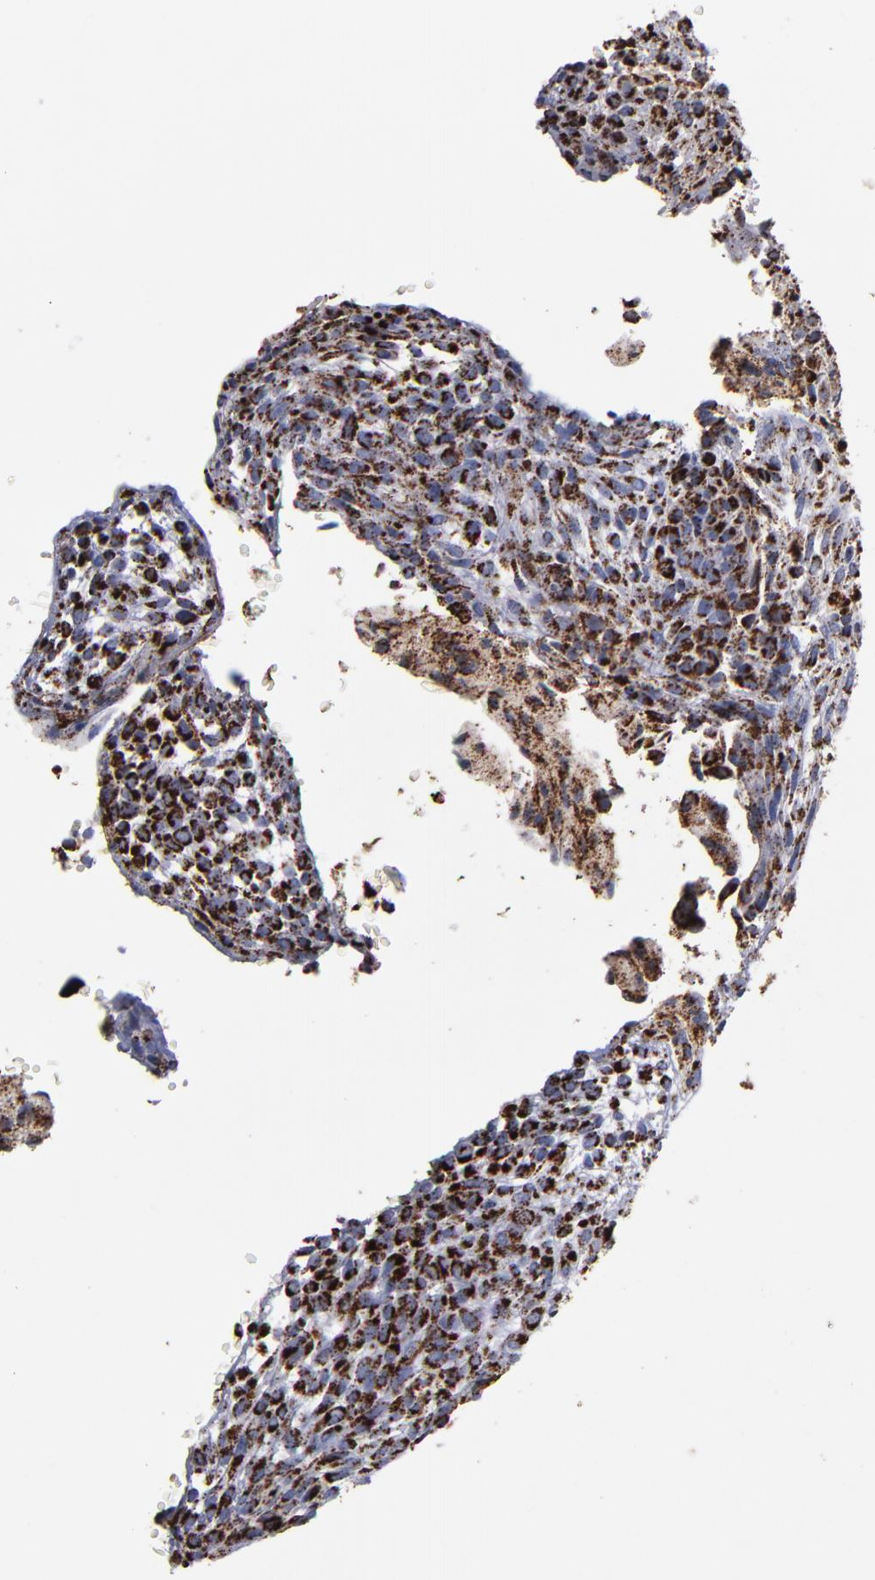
{"staining": {"intensity": "moderate", "quantity": ">75%", "location": "cytoplasmic/membranous"}, "tissue": "glioma", "cell_type": "Tumor cells", "image_type": "cancer", "snomed": [{"axis": "morphology", "description": "Glioma, malignant, High grade"}, {"axis": "topography", "description": "Cerebral cortex"}], "caption": "This image demonstrates immunohistochemistry staining of human high-grade glioma (malignant), with medium moderate cytoplasmic/membranous positivity in approximately >75% of tumor cells.", "gene": "SOD2", "patient": {"sex": "female", "age": 55}}